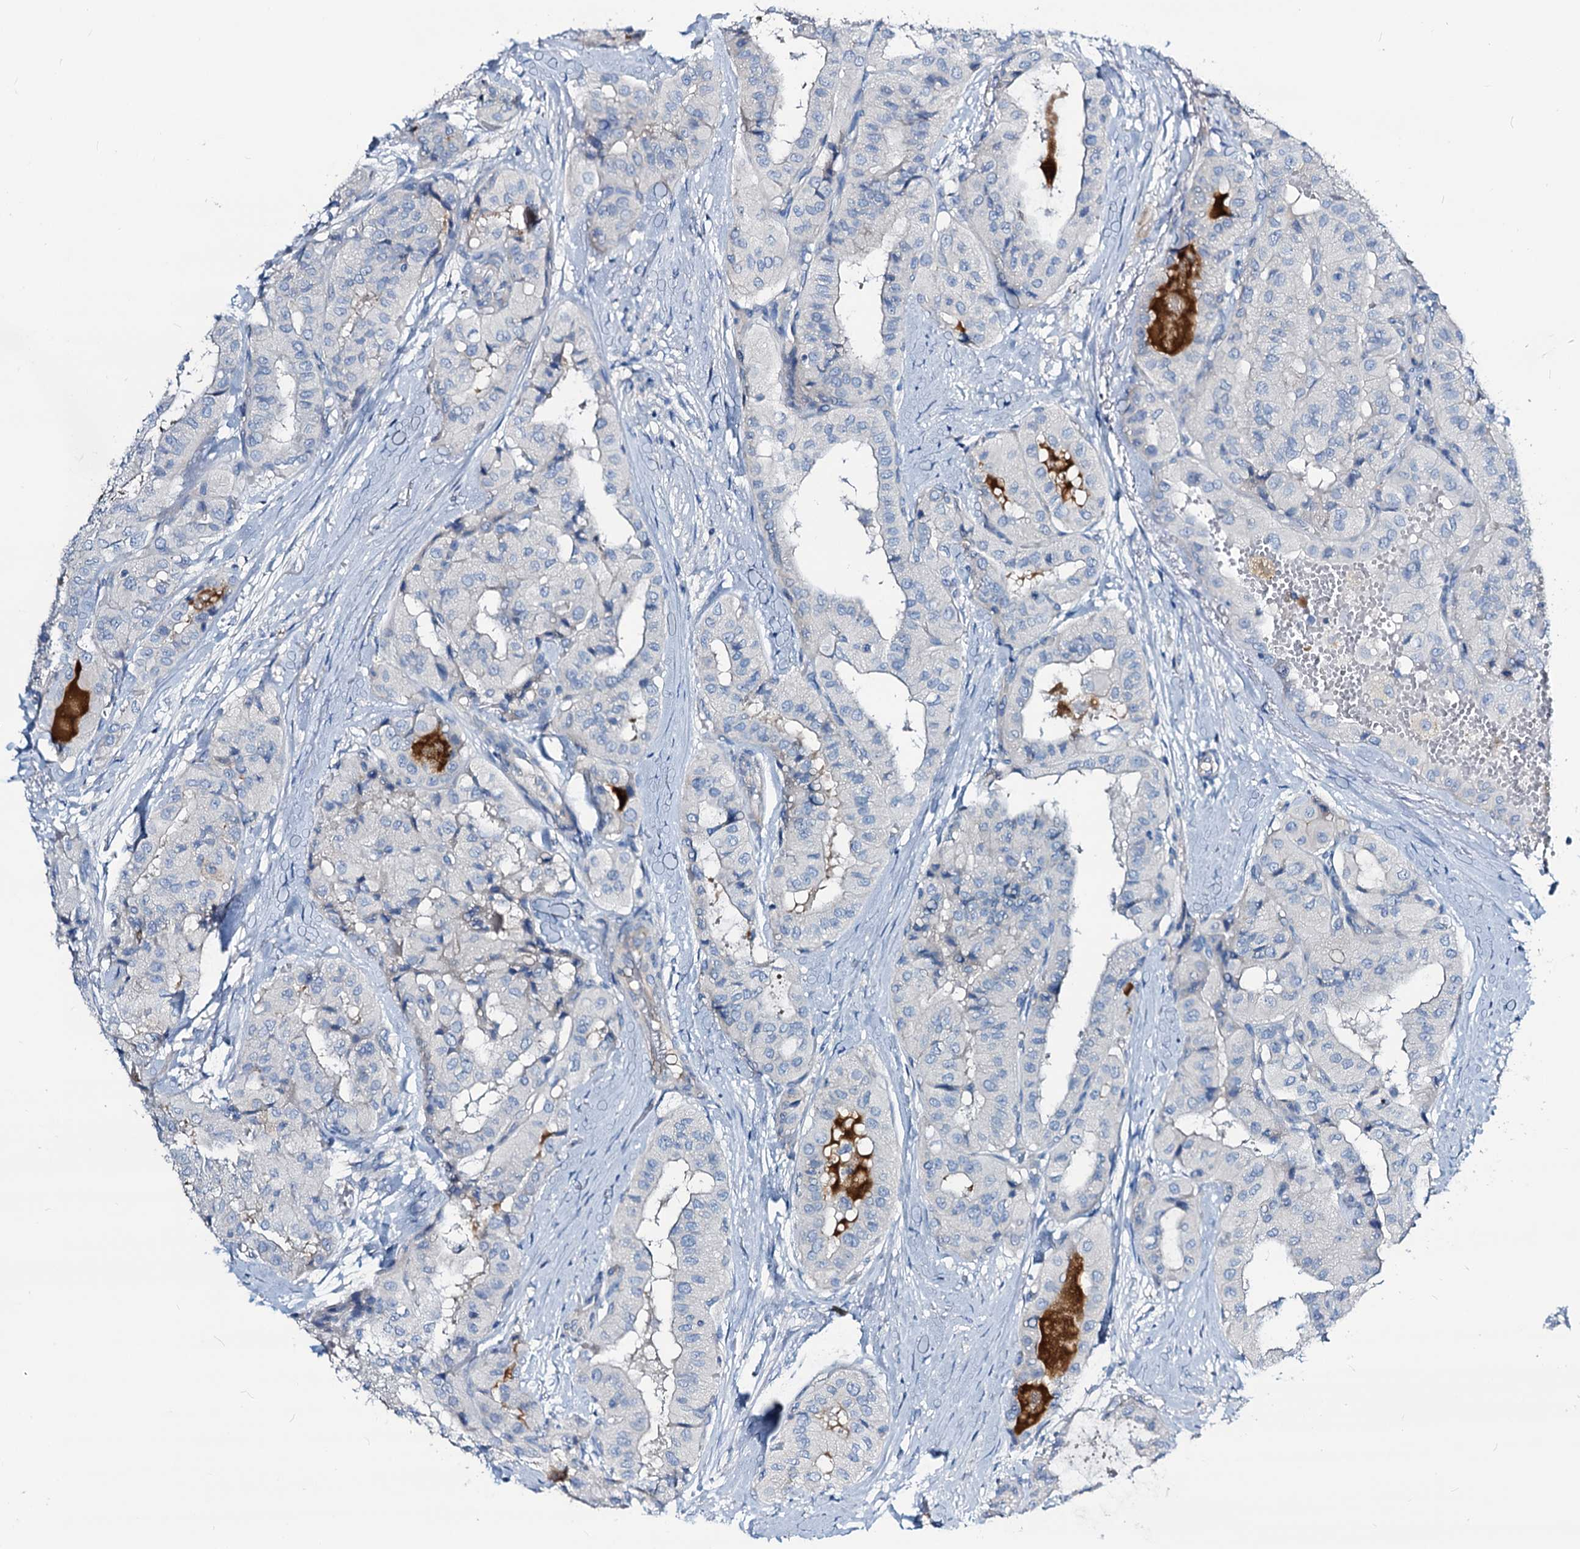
{"staining": {"intensity": "negative", "quantity": "none", "location": "none"}, "tissue": "thyroid cancer", "cell_type": "Tumor cells", "image_type": "cancer", "snomed": [{"axis": "morphology", "description": "Papillary adenocarcinoma, NOS"}, {"axis": "topography", "description": "Thyroid gland"}], "caption": "The micrograph exhibits no staining of tumor cells in thyroid papillary adenocarcinoma.", "gene": "DYDC2", "patient": {"sex": "female", "age": 59}}